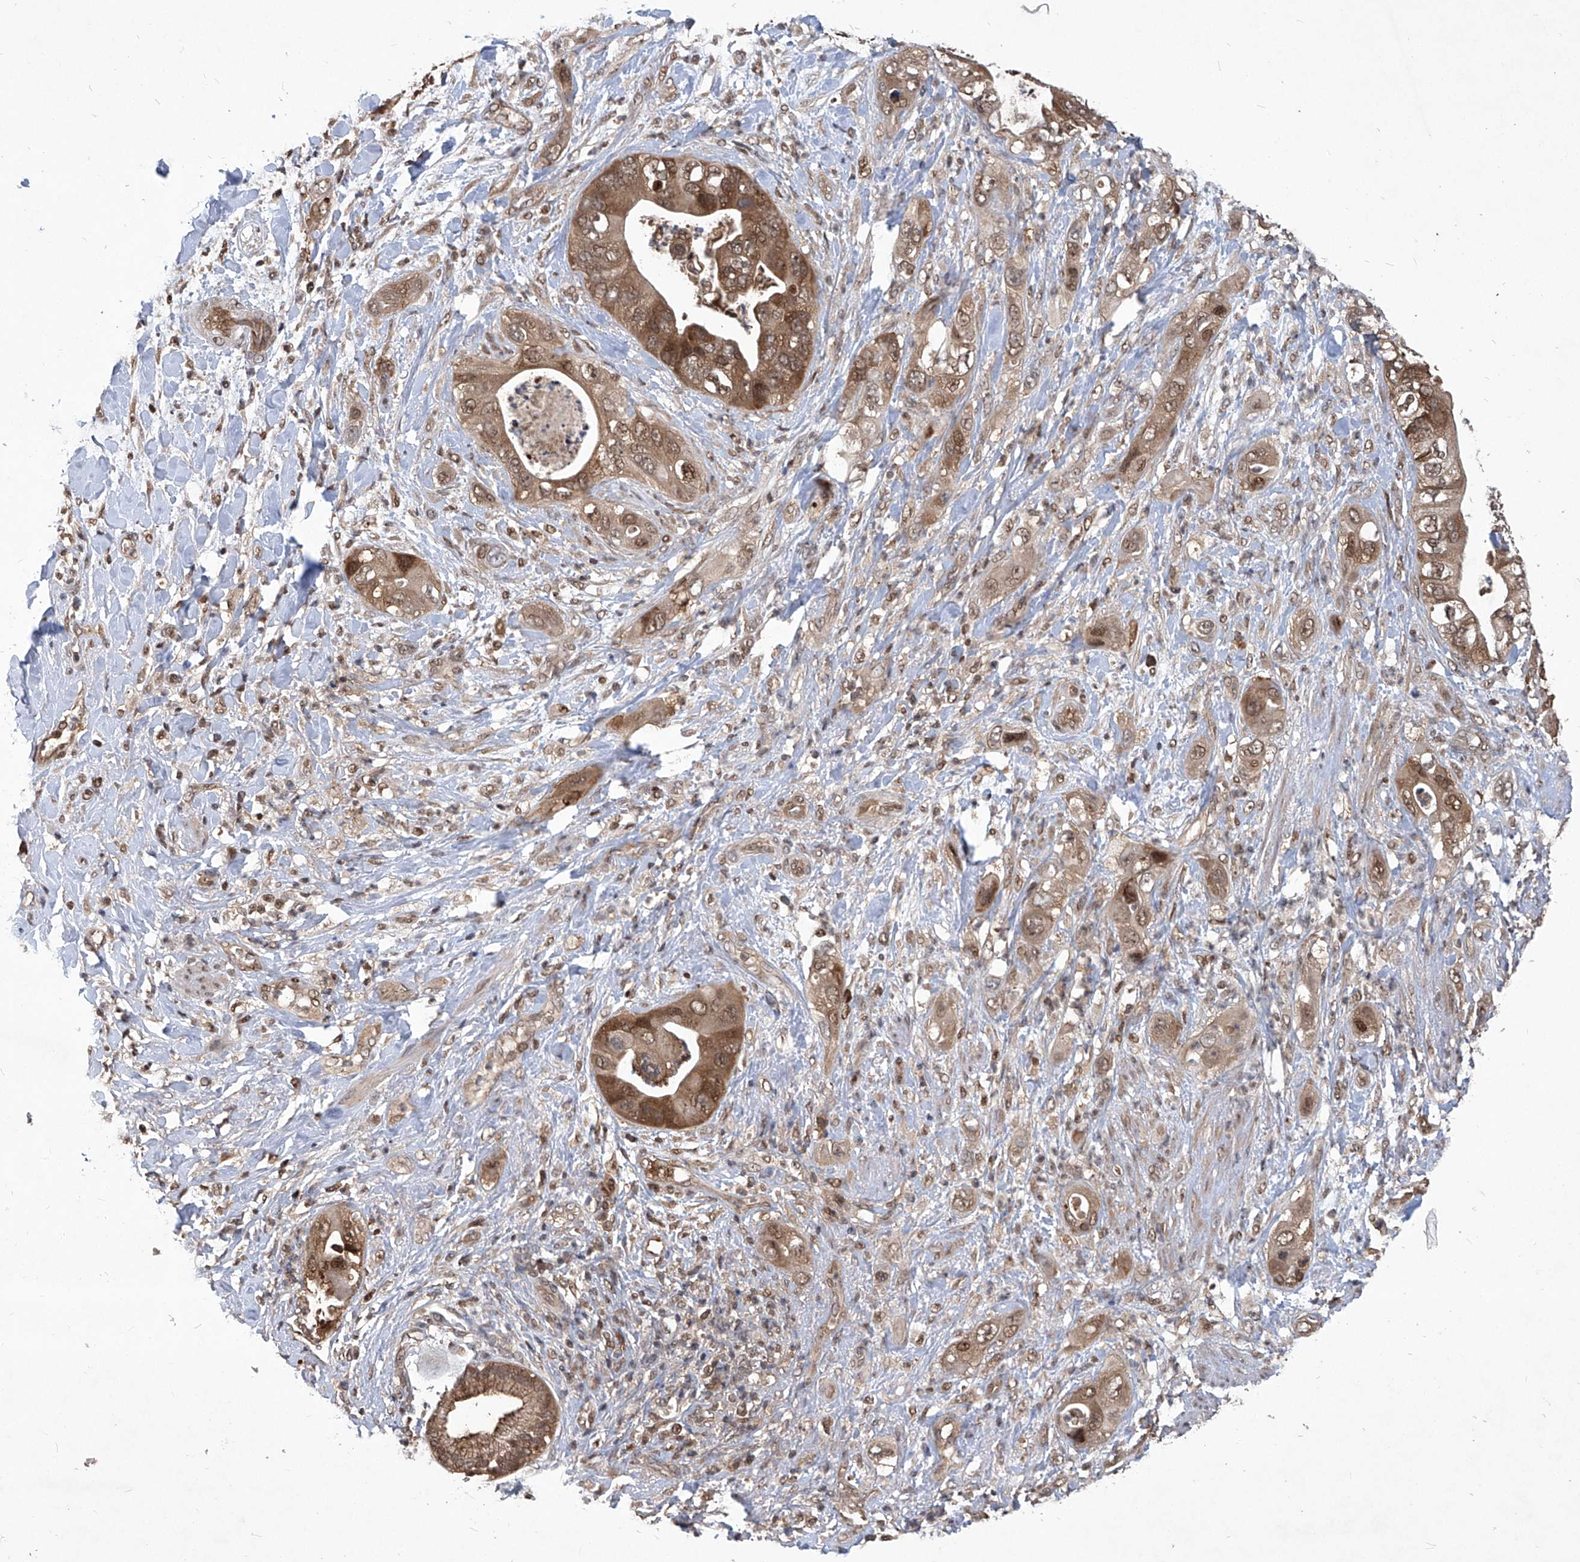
{"staining": {"intensity": "moderate", "quantity": ">75%", "location": "cytoplasmic/membranous,nuclear"}, "tissue": "pancreatic cancer", "cell_type": "Tumor cells", "image_type": "cancer", "snomed": [{"axis": "morphology", "description": "Adenocarcinoma, NOS"}, {"axis": "topography", "description": "Pancreas"}], "caption": "DAB (3,3'-diaminobenzidine) immunohistochemical staining of pancreatic adenocarcinoma demonstrates moderate cytoplasmic/membranous and nuclear protein staining in about >75% of tumor cells.", "gene": "PSMB1", "patient": {"sex": "female", "age": 78}}